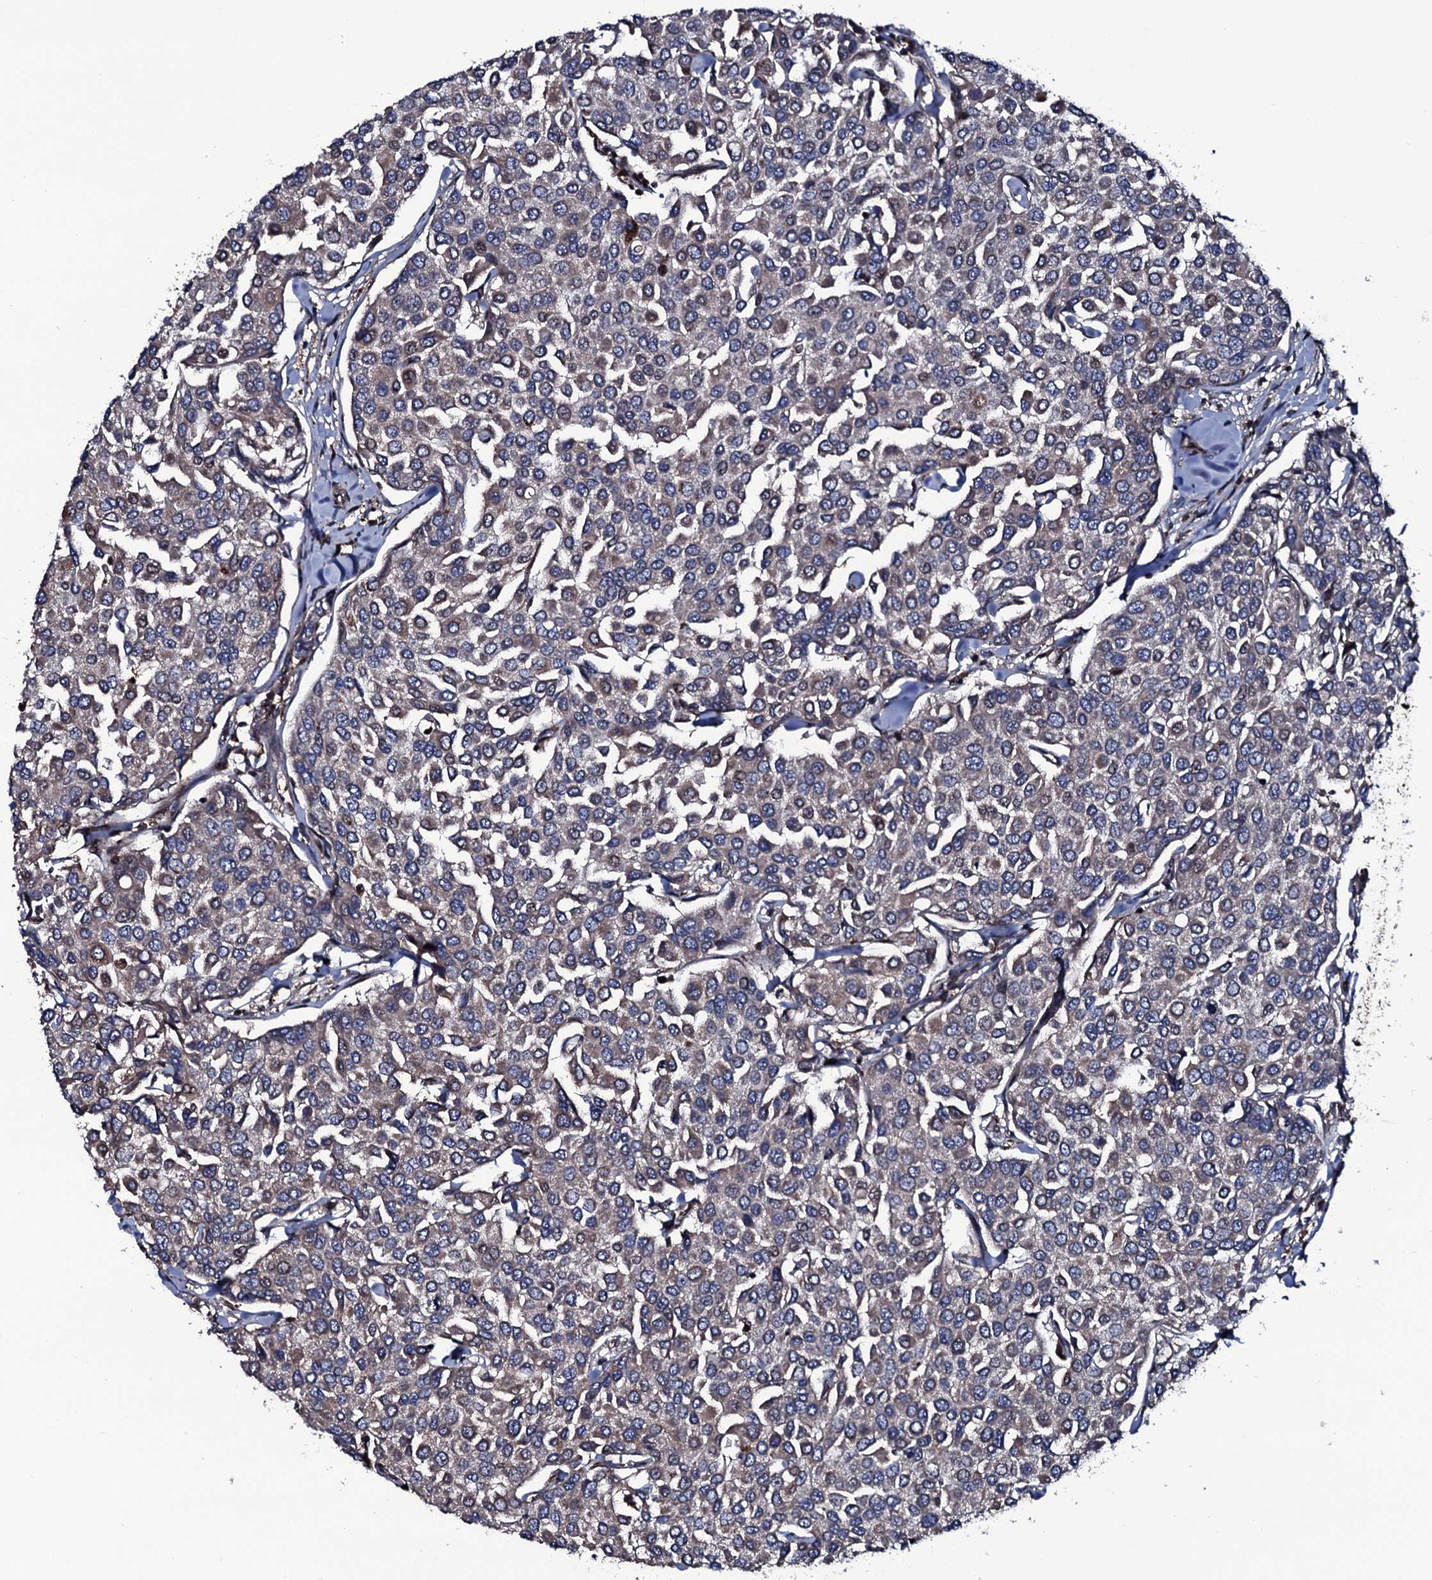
{"staining": {"intensity": "weak", "quantity": "<25%", "location": "cytoplasmic/membranous"}, "tissue": "breast cancer", "cell_type": "Tumor cells", "image_type": "cancer", "snomed": [{"axis": "morphology", "description": "Duct carcinoma"}, {"axis": "topography", "description": "Breast"}], "caption": "Tumor cells show no significant expression in breast invasive ductal carcinoma.", "gene": "PLET1", "patient": {"sex": "female", "age": 55}}